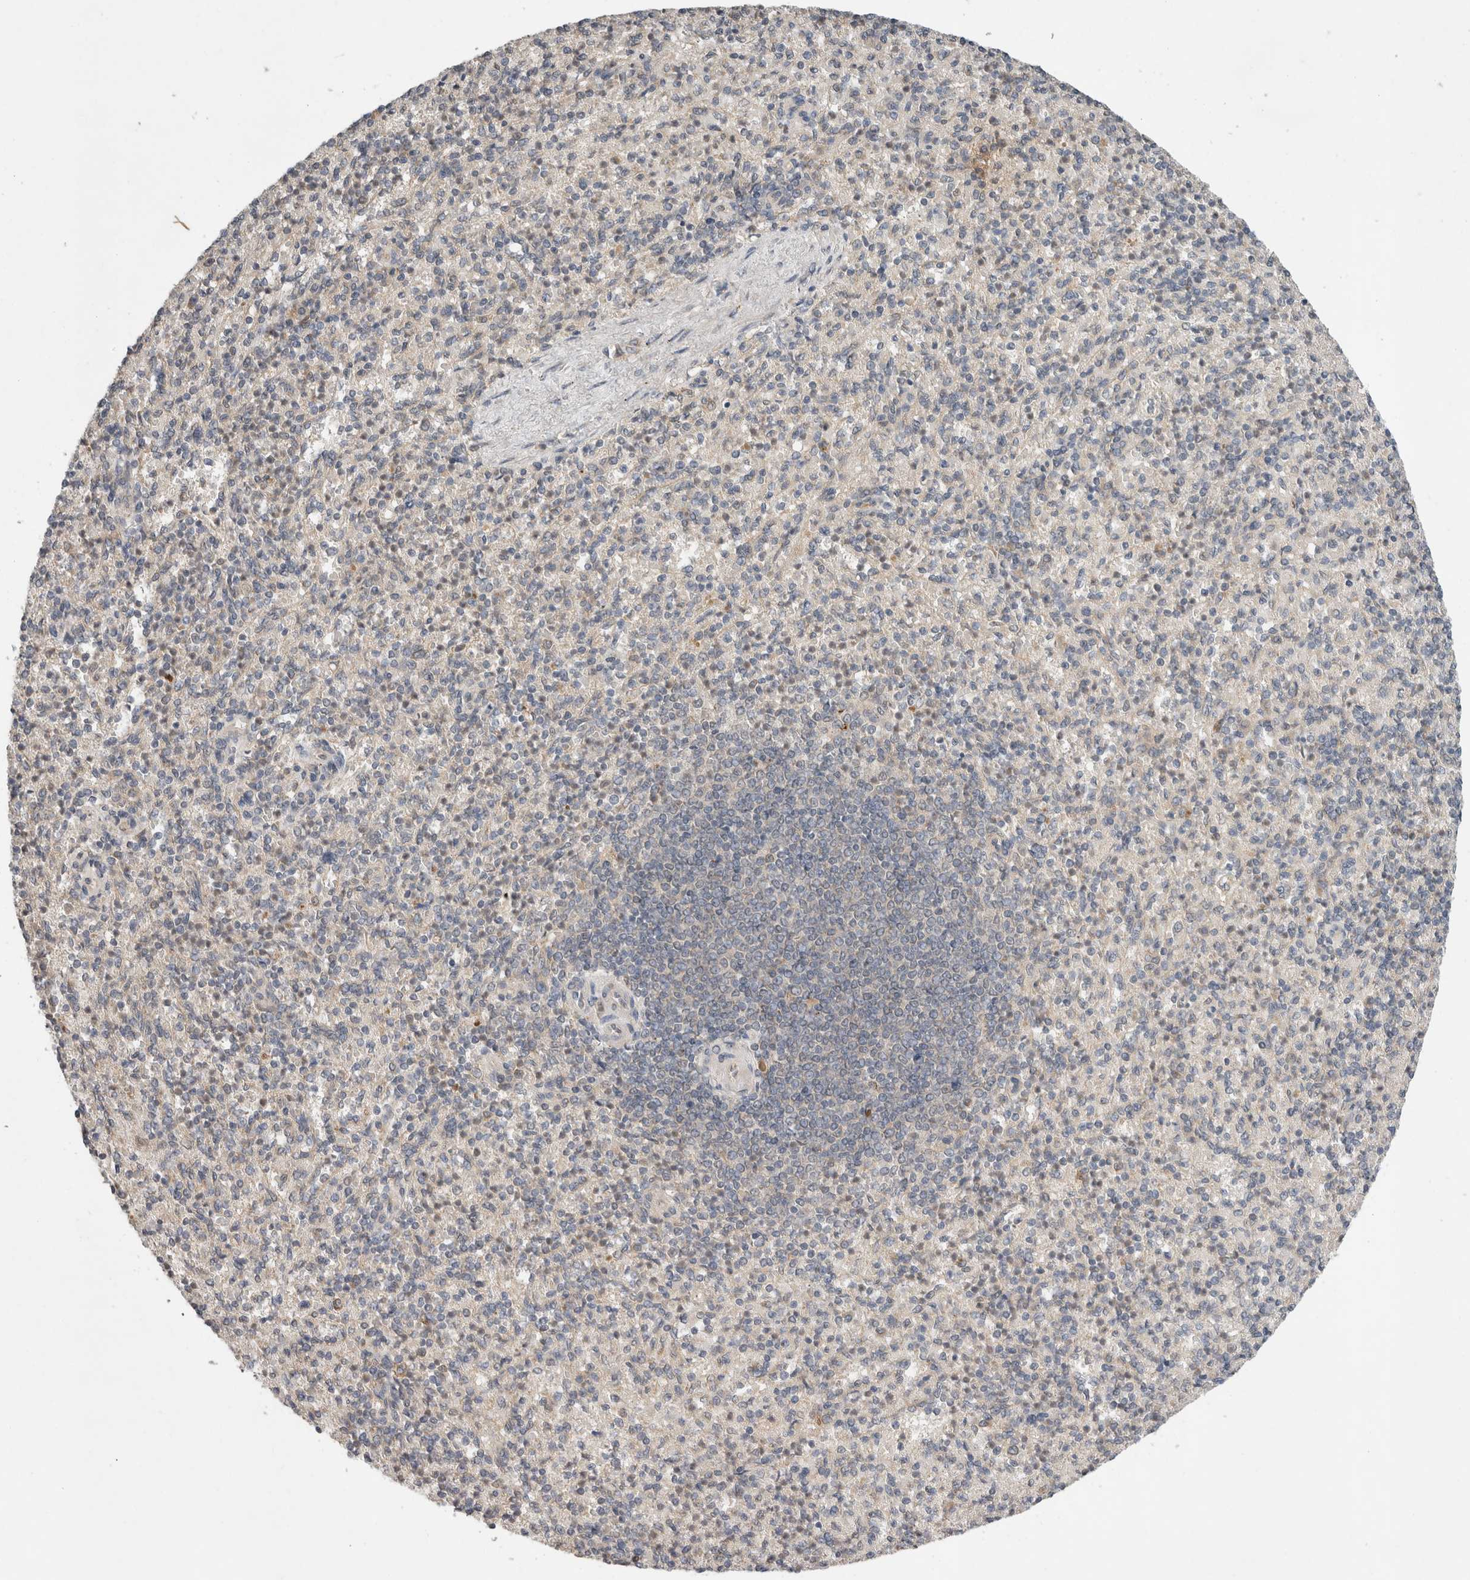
{"staining": {"intensity": "negative", "quantity": "none", "location": "none"}, "tissue": "spleen", "cell_type": "Cells in red pulp", "image_type": "normal", "snomed": [{"axis": "morphology", "description": "Normal tissue, NOS"}, {"axis": "topography", "description": "Spleen"}], "caption": "An immunohistochemistry image of benign spleen is shown. There is no staining in cells in red pulp of spleen.", "gene": "SGK1", "patient": {"sex": "female", "age": 74}}